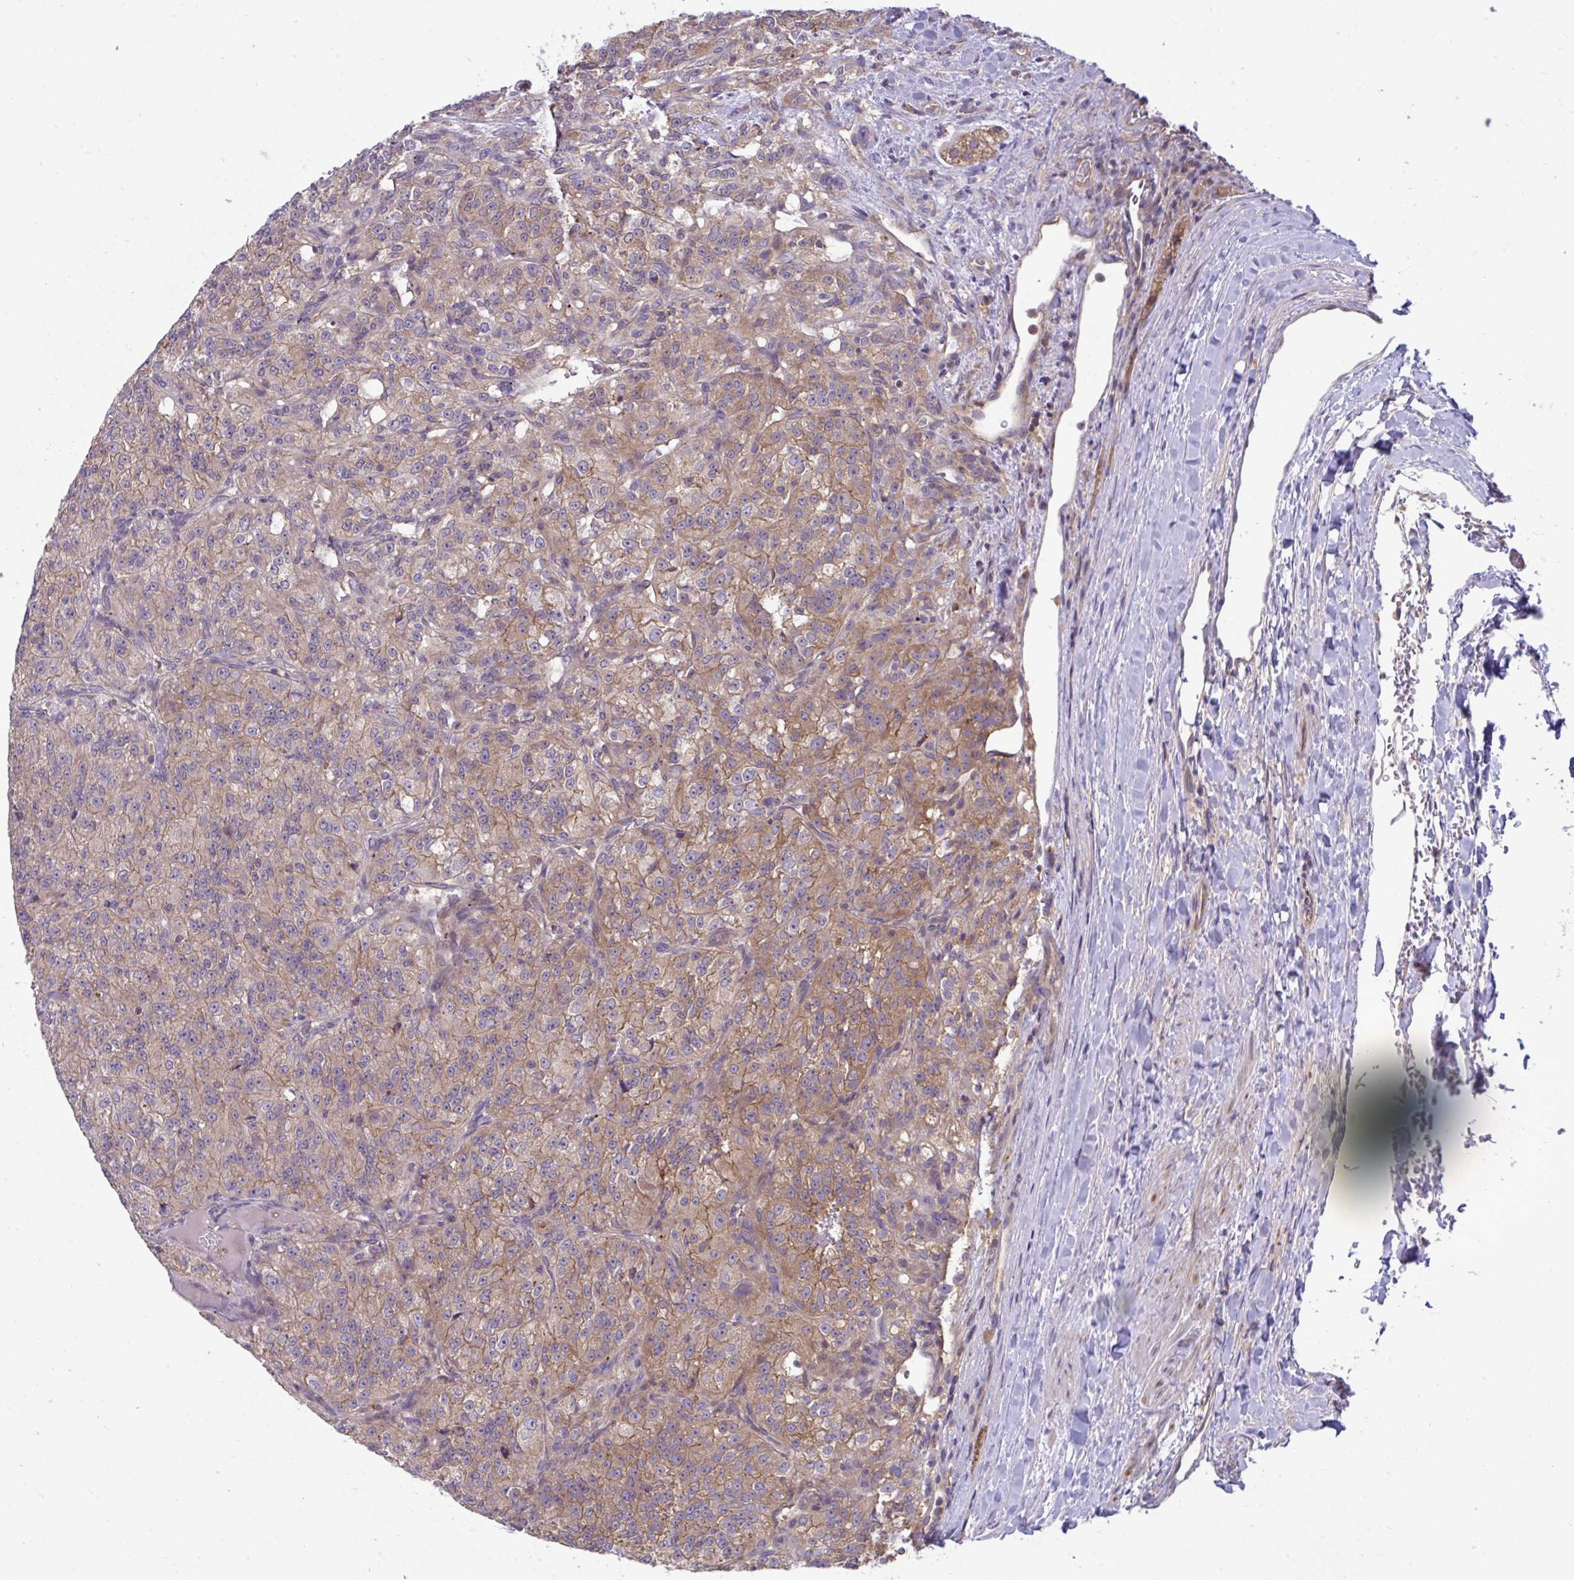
{"staining": {"intensity": "weak", "quantity": "25%-75%", "location": "cytoplasmic/membranous"}, "tissue": "renal cancer", "cell_type": "Tumor cells", "image_type": "cancer", "snomed": [{"axis": "morphology", "description": "Adenocarcinoma, NOS"}, {"axis": "topography", "description": "Kidney"}], "caption": "Renal cancer stained with immunohistochemistry (IHC) exhibits weak cytoplasmic/membranous positivity in approximately 25%-75% of tumor cells. Nuclei are stained in blue.", "gene": "IST1", "patient": {"sex": "female", "age": 63}}